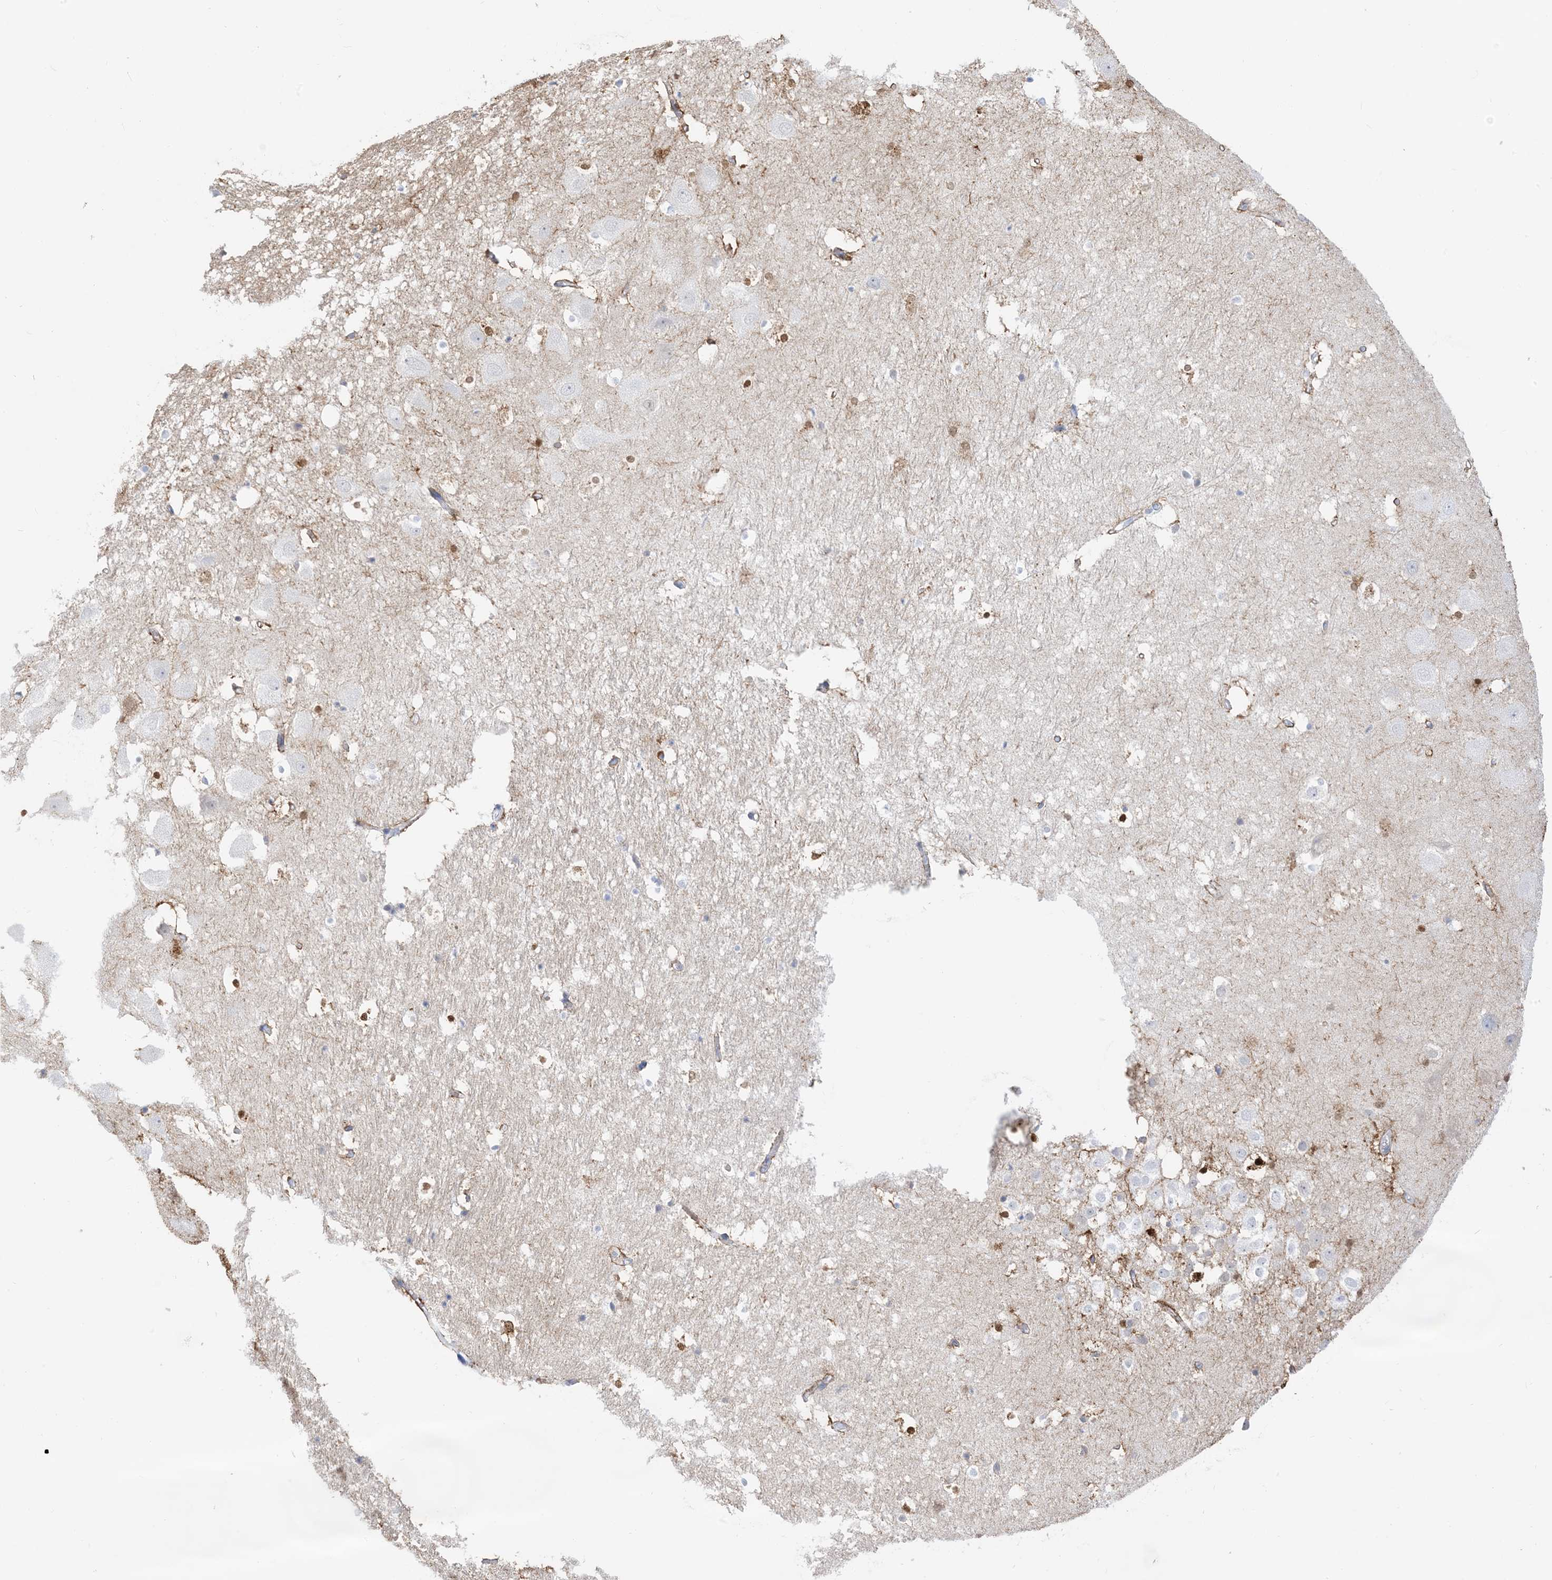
{"staining": {"intensity": "weak", "quantity": "<25%", "location": "nuclear"}, "tissue": "hippocampus", "cell_type": "Glial cells", "image_type": "normal", "snomed": [{"axis": "morphology", "description": "Normal tissue, NOS"}, {"axis": "topography", "description": "Hippocampus"}], "caption": "A high-resolution image shows IHC staining of benign hippocampus, which reveals no significant expression in glial cells.", "gene": "MARS2", "patient": {"sex": "female", "age": 52}}